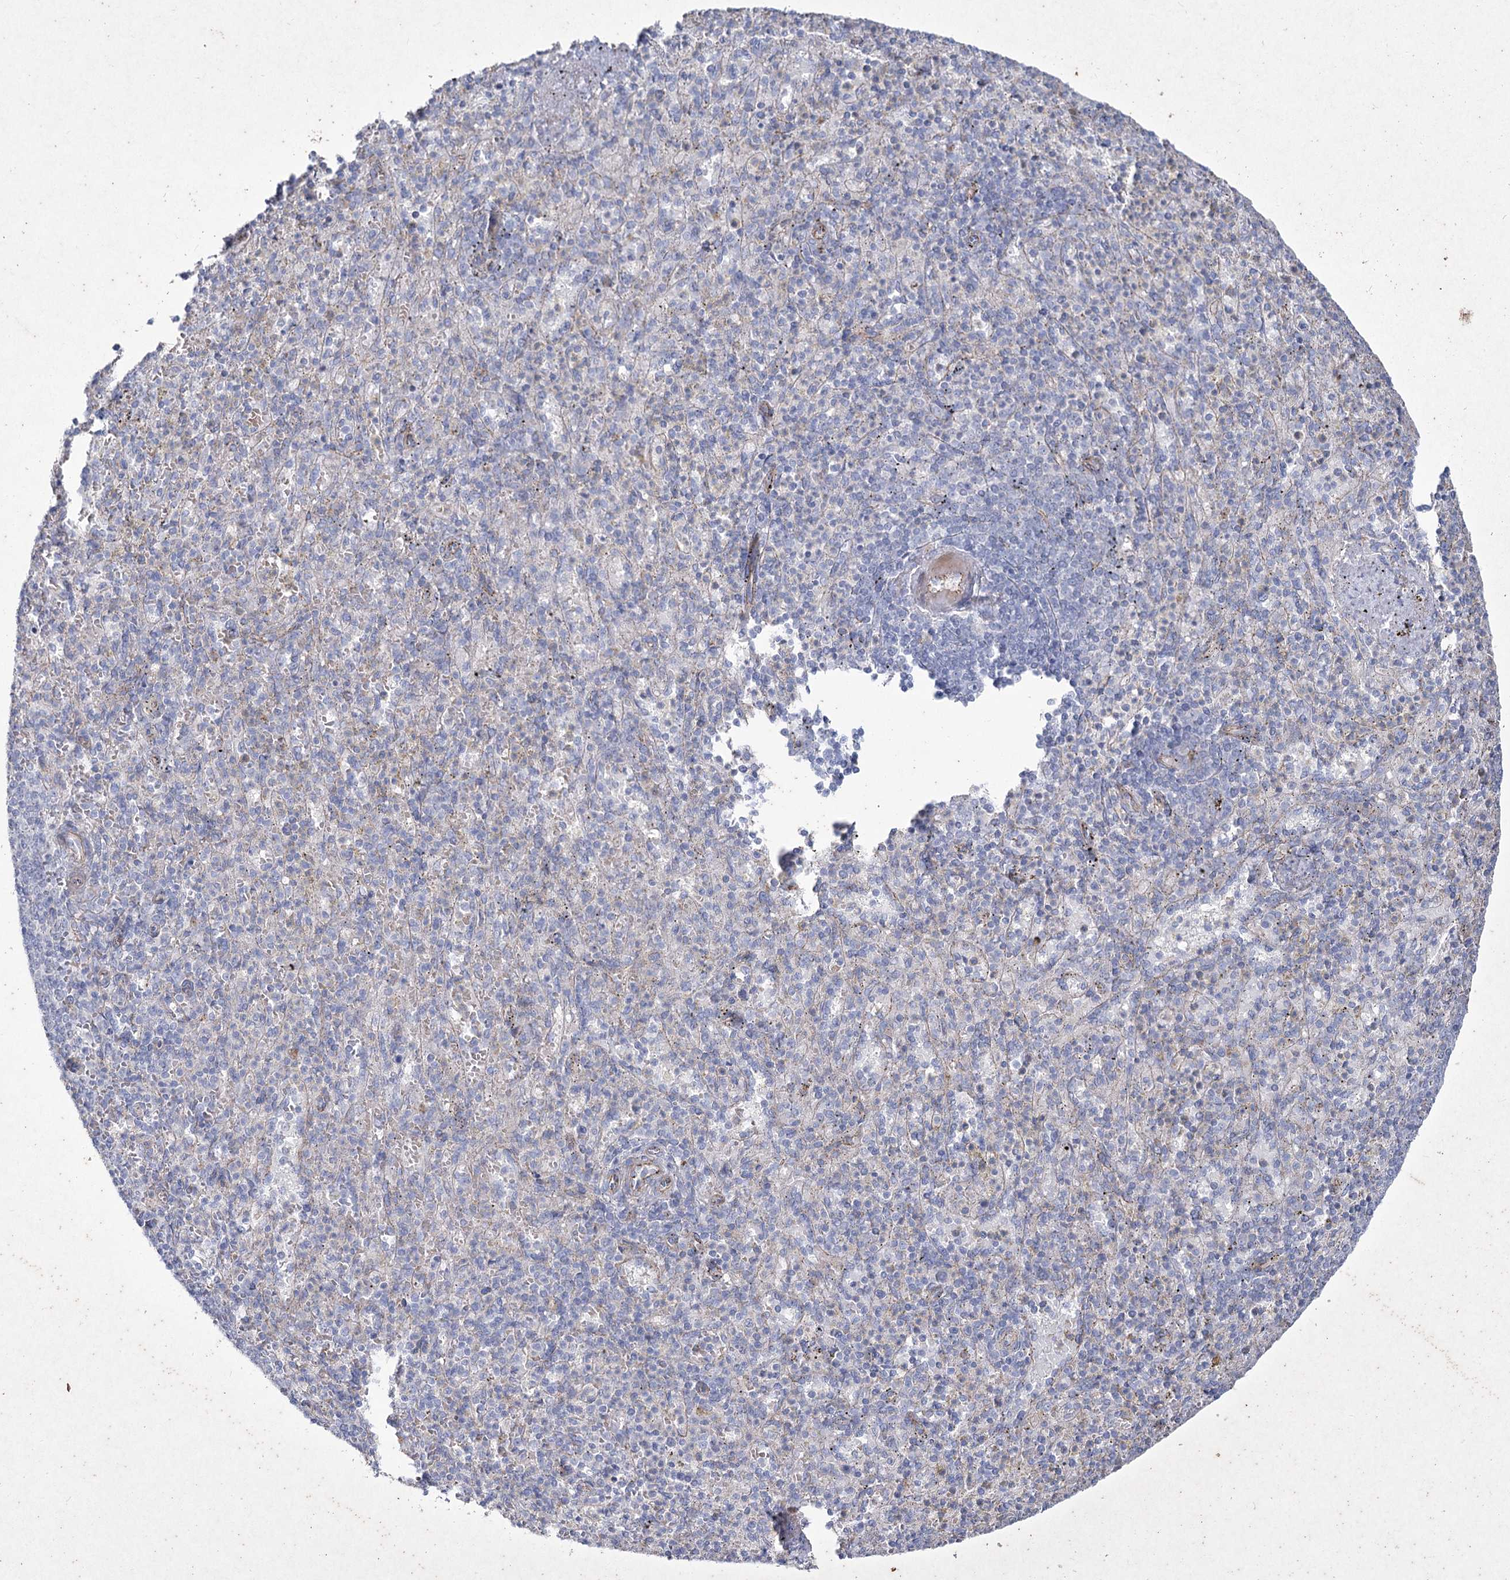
{"staining": {"intensity": "negative", "quantity": "none", "location": "none"}, "tissue": "spleen", "cell_type": "Cells in red pulp", "image_type": "normal", "snomed": [{"axis": "morphology", "description": "Normal tissue, NOS"}, {"axis": "topography", "description": "Spleen"}], "caption": "IHC photomicrograph of normal spleen stained for a protein (brown), which displays no staining in cells in red pulp.", "gene": "LDLRAD3", "patient": {"sex": "female", "age": 74}}